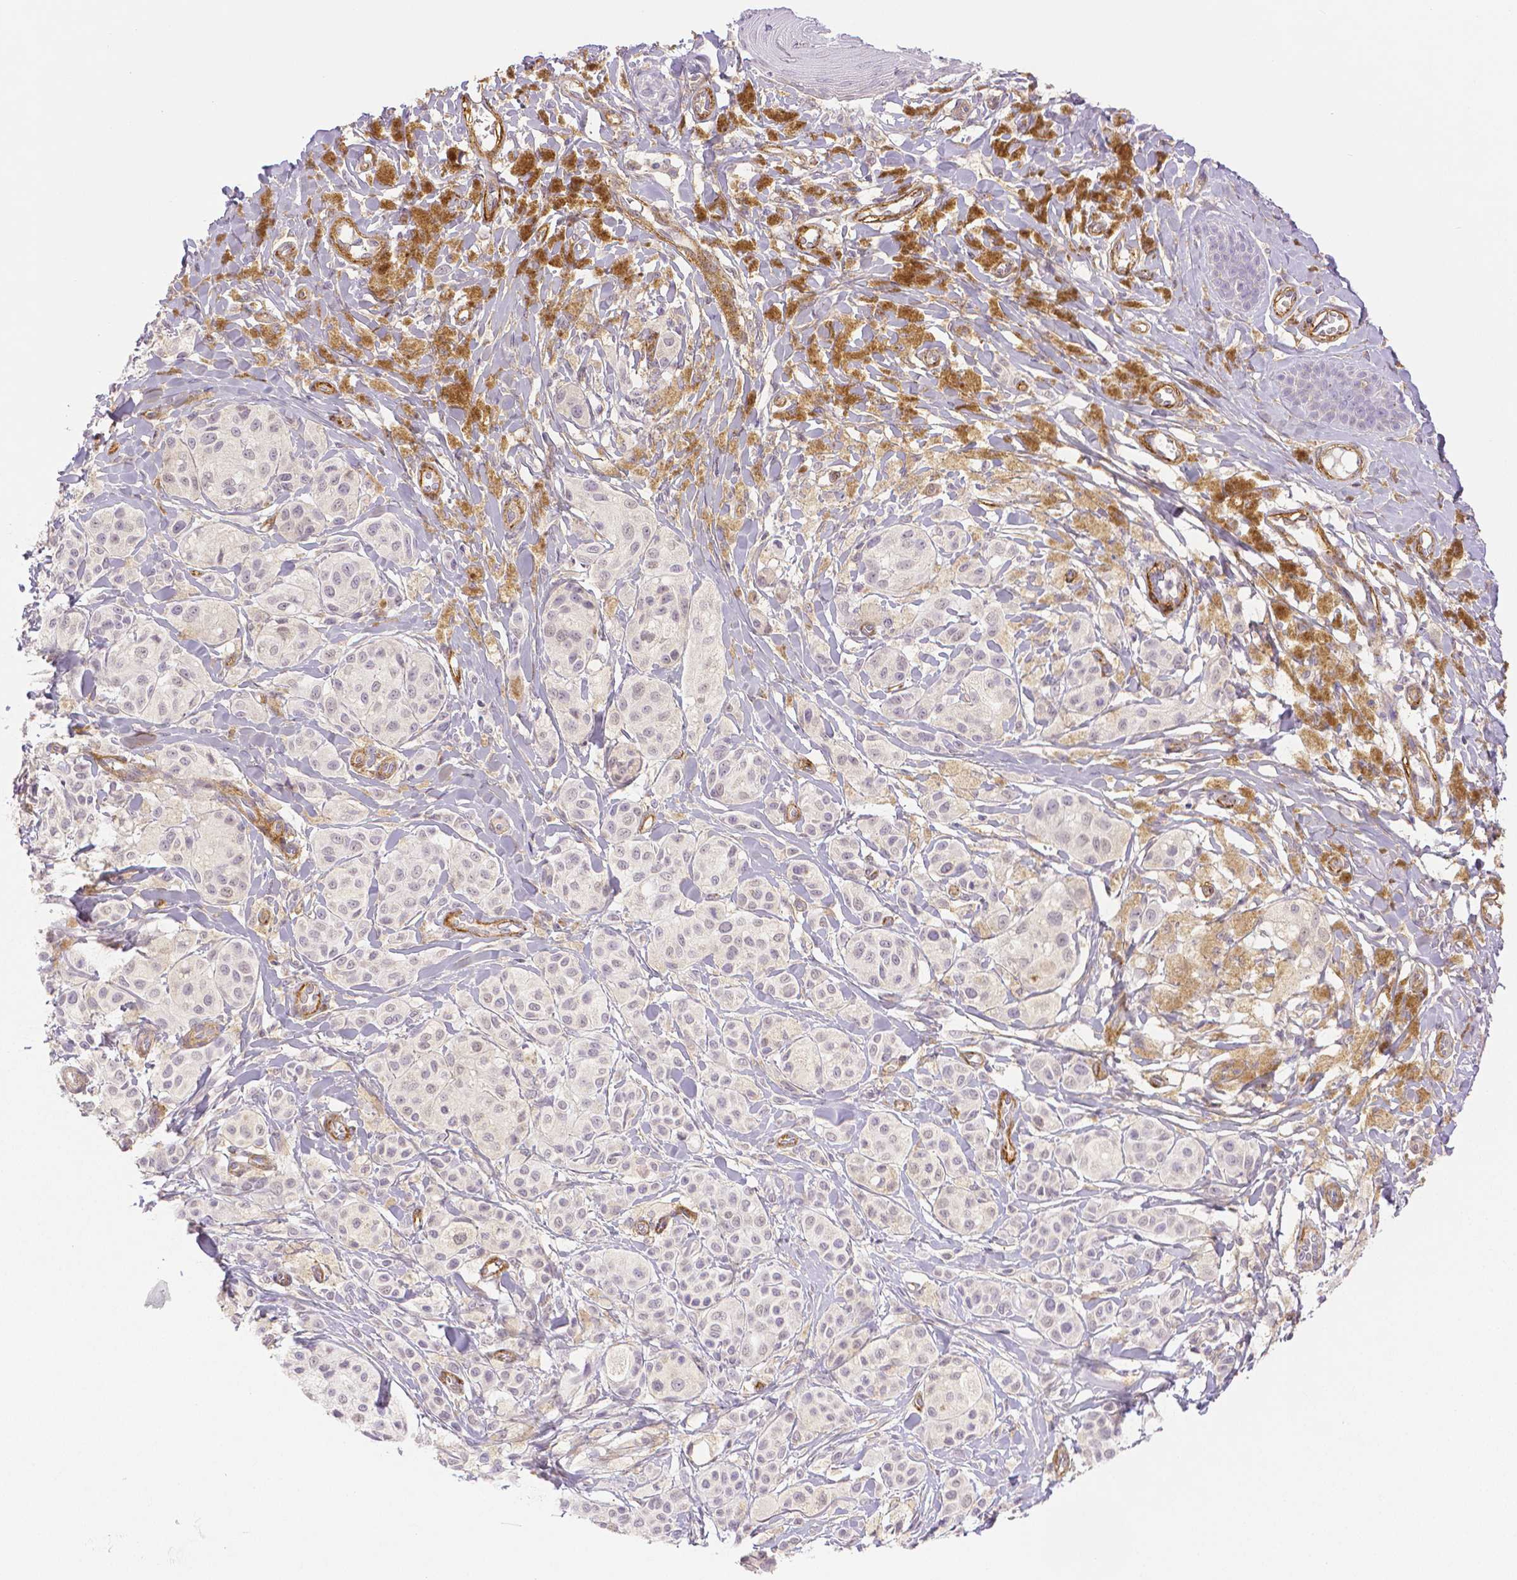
{"staining": {"intensity": "negative", "quantity": "none", "location": "none"}, "tissue": "melanoma", "cell_type": "Tumor cells", "image_type": "cancer", "snomed": [{"axis": "morphology", "description": "Malignant melanoma, NOS"}, {"axis": "topography", "description": "Skin"}], "caption": "The micrograph demonstrates no staining of tumor cells in malignant melanoma.", "gene": "THY1", "patient": {"sex": "female", "age": 80}}